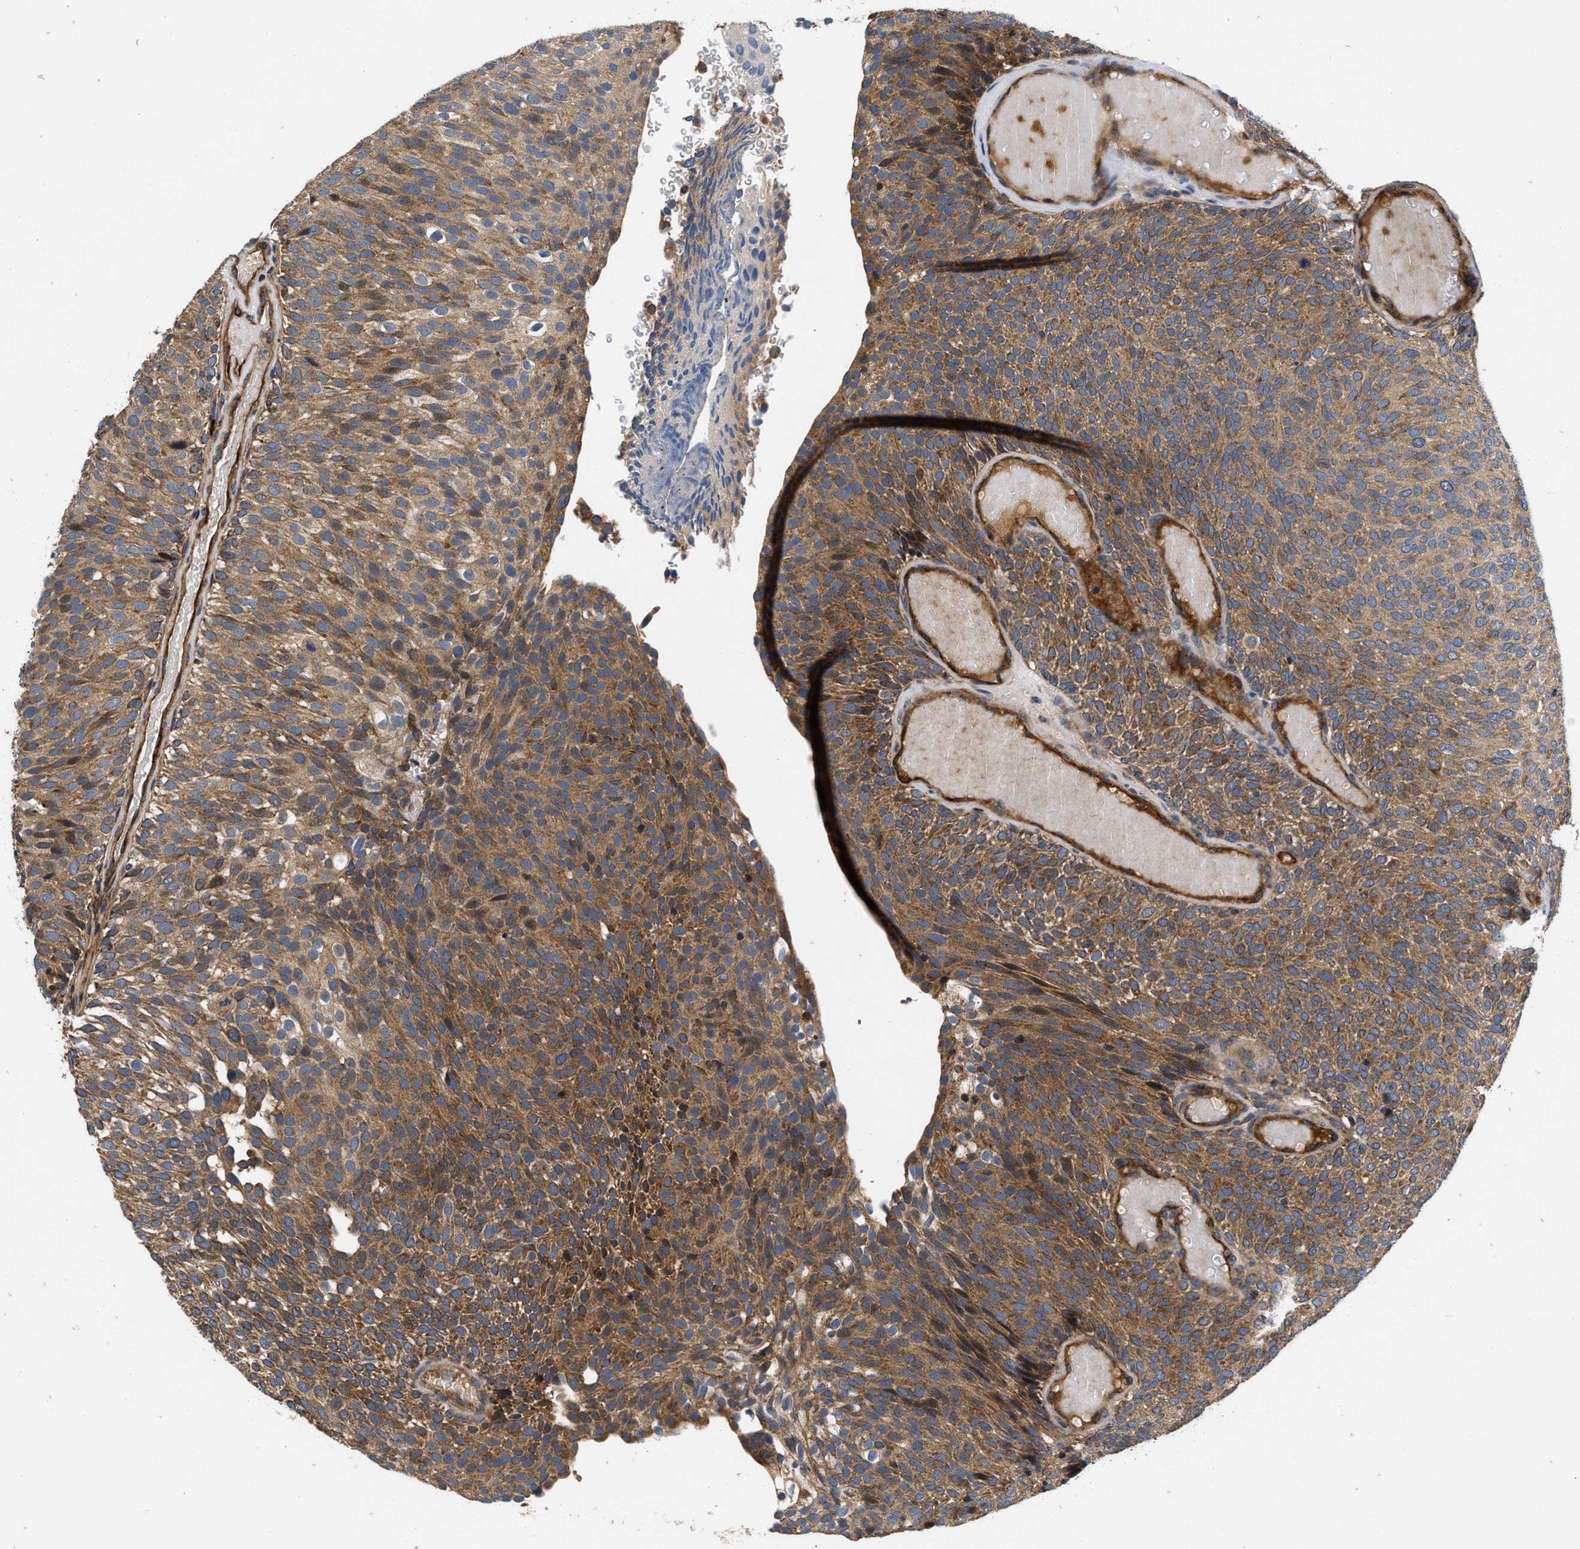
{"staining": {"intensity": "moderate", "quantity": ">75%", "location": "cytoplasmic/membranous"}, "tissue": "urothelial cancer", "cell_type": "Tumor cells", "image_type": "cancer", "snomed": [{"axis": "morphology", "description": "Urothelial carcinoma, Low grade"}, {"axis": "topography", "description": "Urinary bladder"}], "caption": "Immunohistochemistry histopathology image of neoplastic tissue: human low-grade urothelial carcinoma stained using immunohistochemistry (IHC) exhibits medium levels of moderate protein expression localized specifically in the cytoplasmic/membranous of tumor cells, appearing as a cytoplasmic/membranous brown color.", "gene": "NME6", "patient": {"sex": "male", "age": 78}}